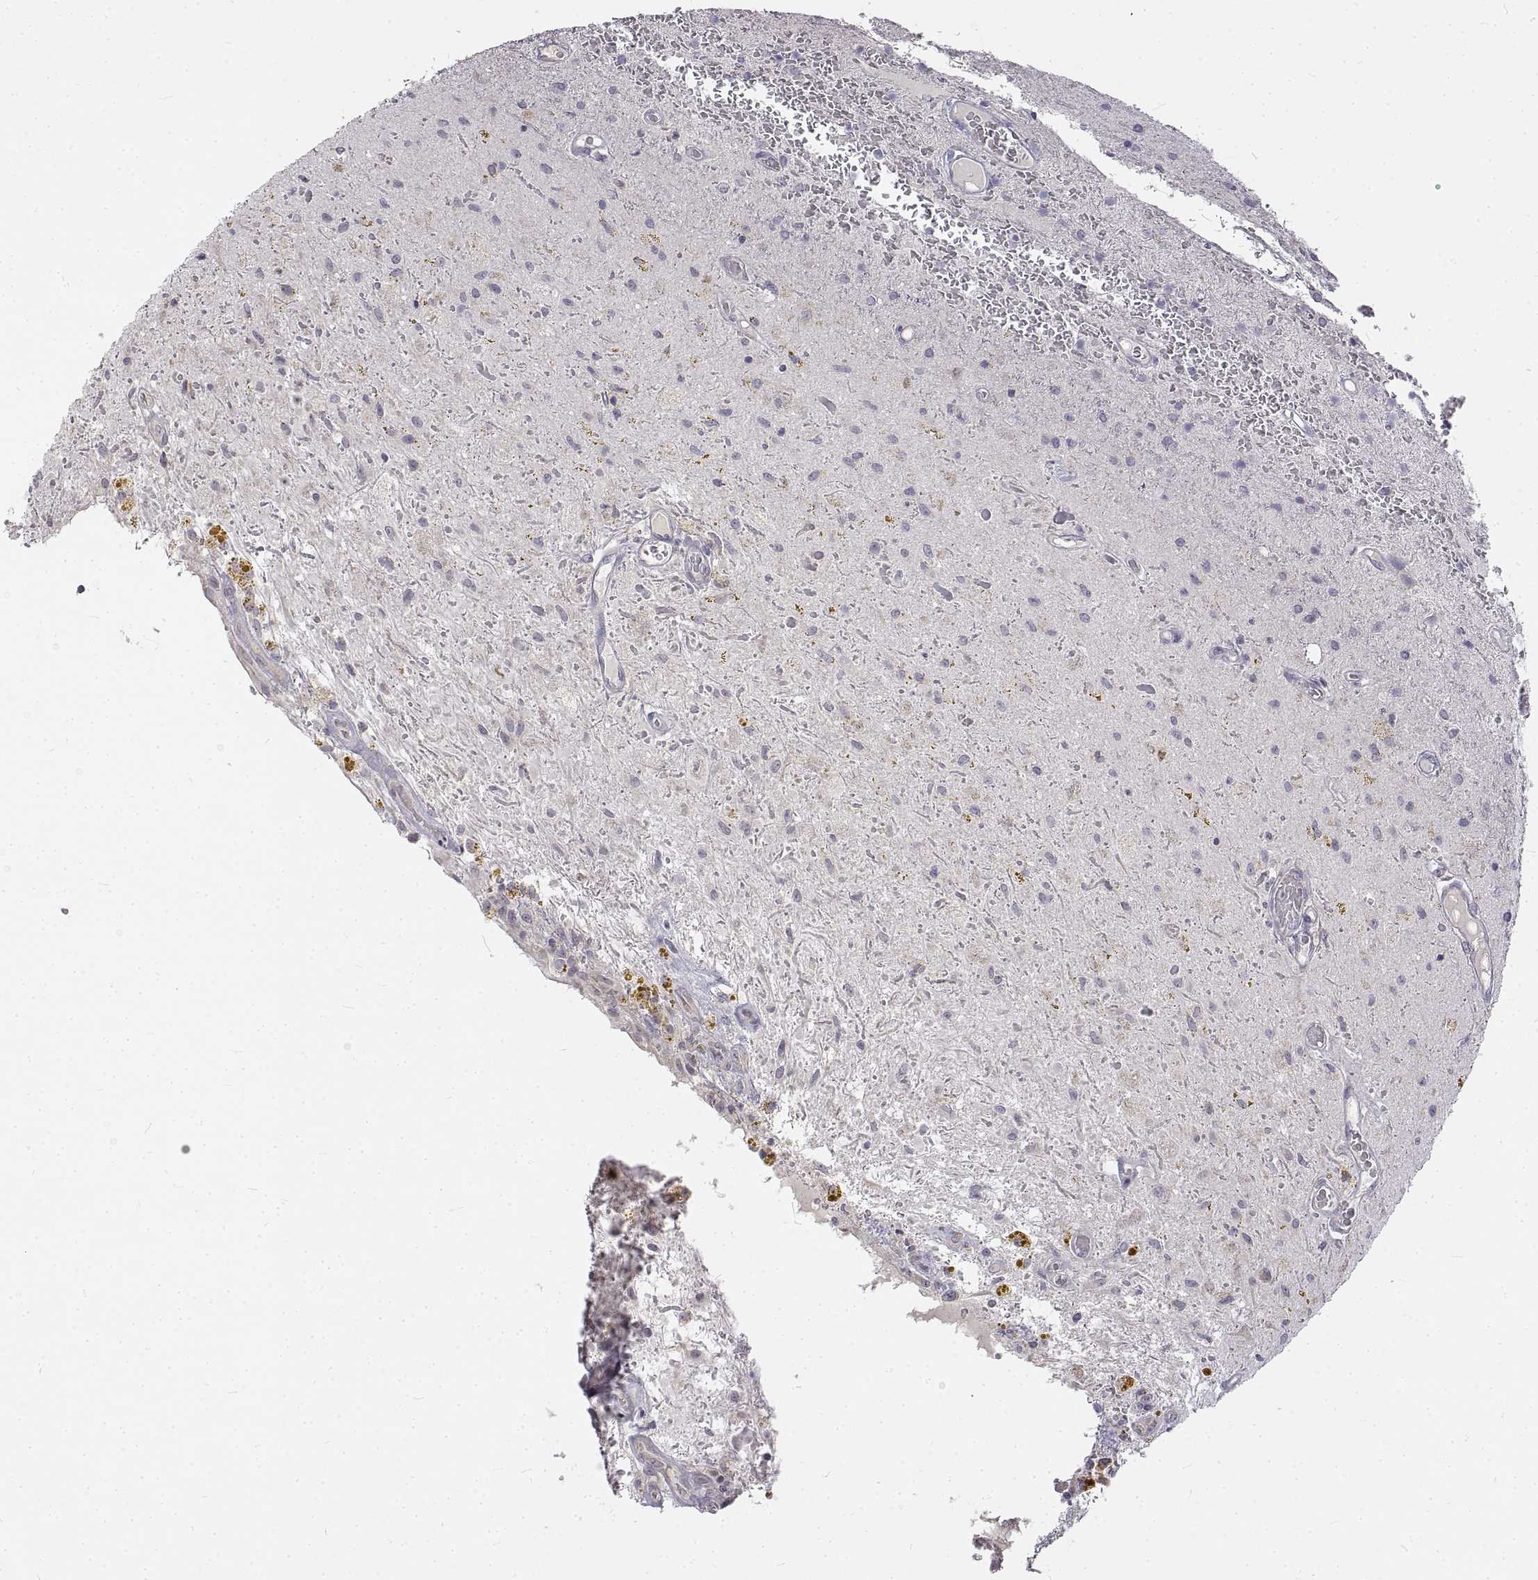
{"staining": {"intensity": "negative", "quantity": "none", "location": "none"}, "tissue": "glioma", "cell_type": "Tumor cells", "image_type": "cancer", "snomed": [{"axis": "morphology", "description": "Glioma, malignant, Low grade"}, {"axis": "topography", "description": "Cerebellum"}], "caption": "Tumor cells show no significant protein positivity in glioma. (DAB immunohistochemistry (IHC), high magnification).", "gene": "ANO2", "patient": {"sex": "female", "age": 14}}